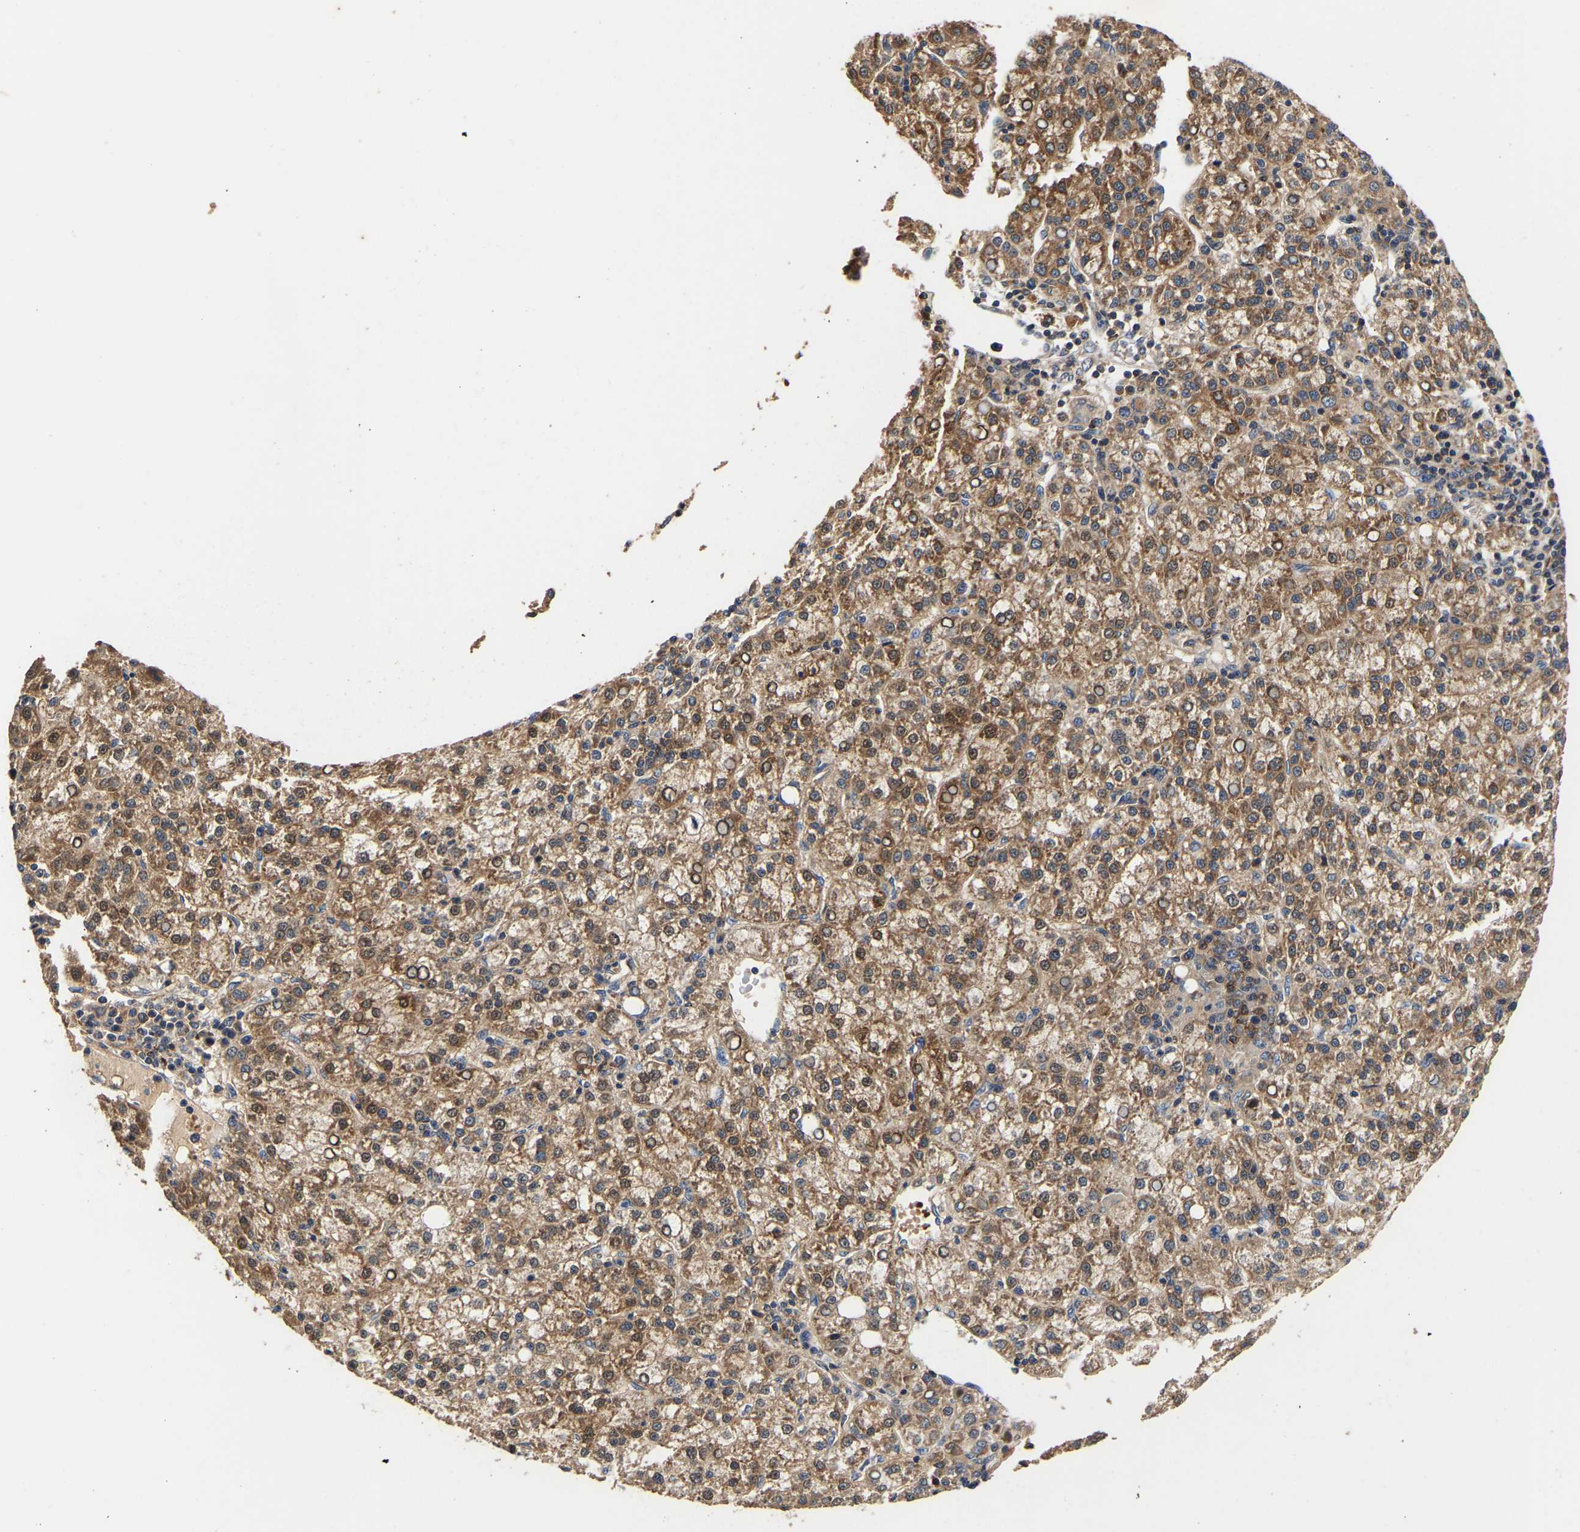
{"staining": {"intensity": "moderate", "quantity": ">75%", "location": "cytoplasmic/membranous,nuclear"}, "tissue": "liver cancer", "cell_type": "Tumor cells", "image_type": "cancer", "snomed": [{"axis": "morphology", "description": "Carcinoma, Hepatocellular, NOS"}, {"axis": "topography", "description": "Liver"}], "caption": "Protein expression by immunohistochemistry (IHC) reveals moderate cytoplasmic/membranous and nuclear staining in about >75% of tumor cells in liver cancer (hepatocellular carcinoma).", "gene": "LRBA", "patient": {"sex": "female", "age": 58}}